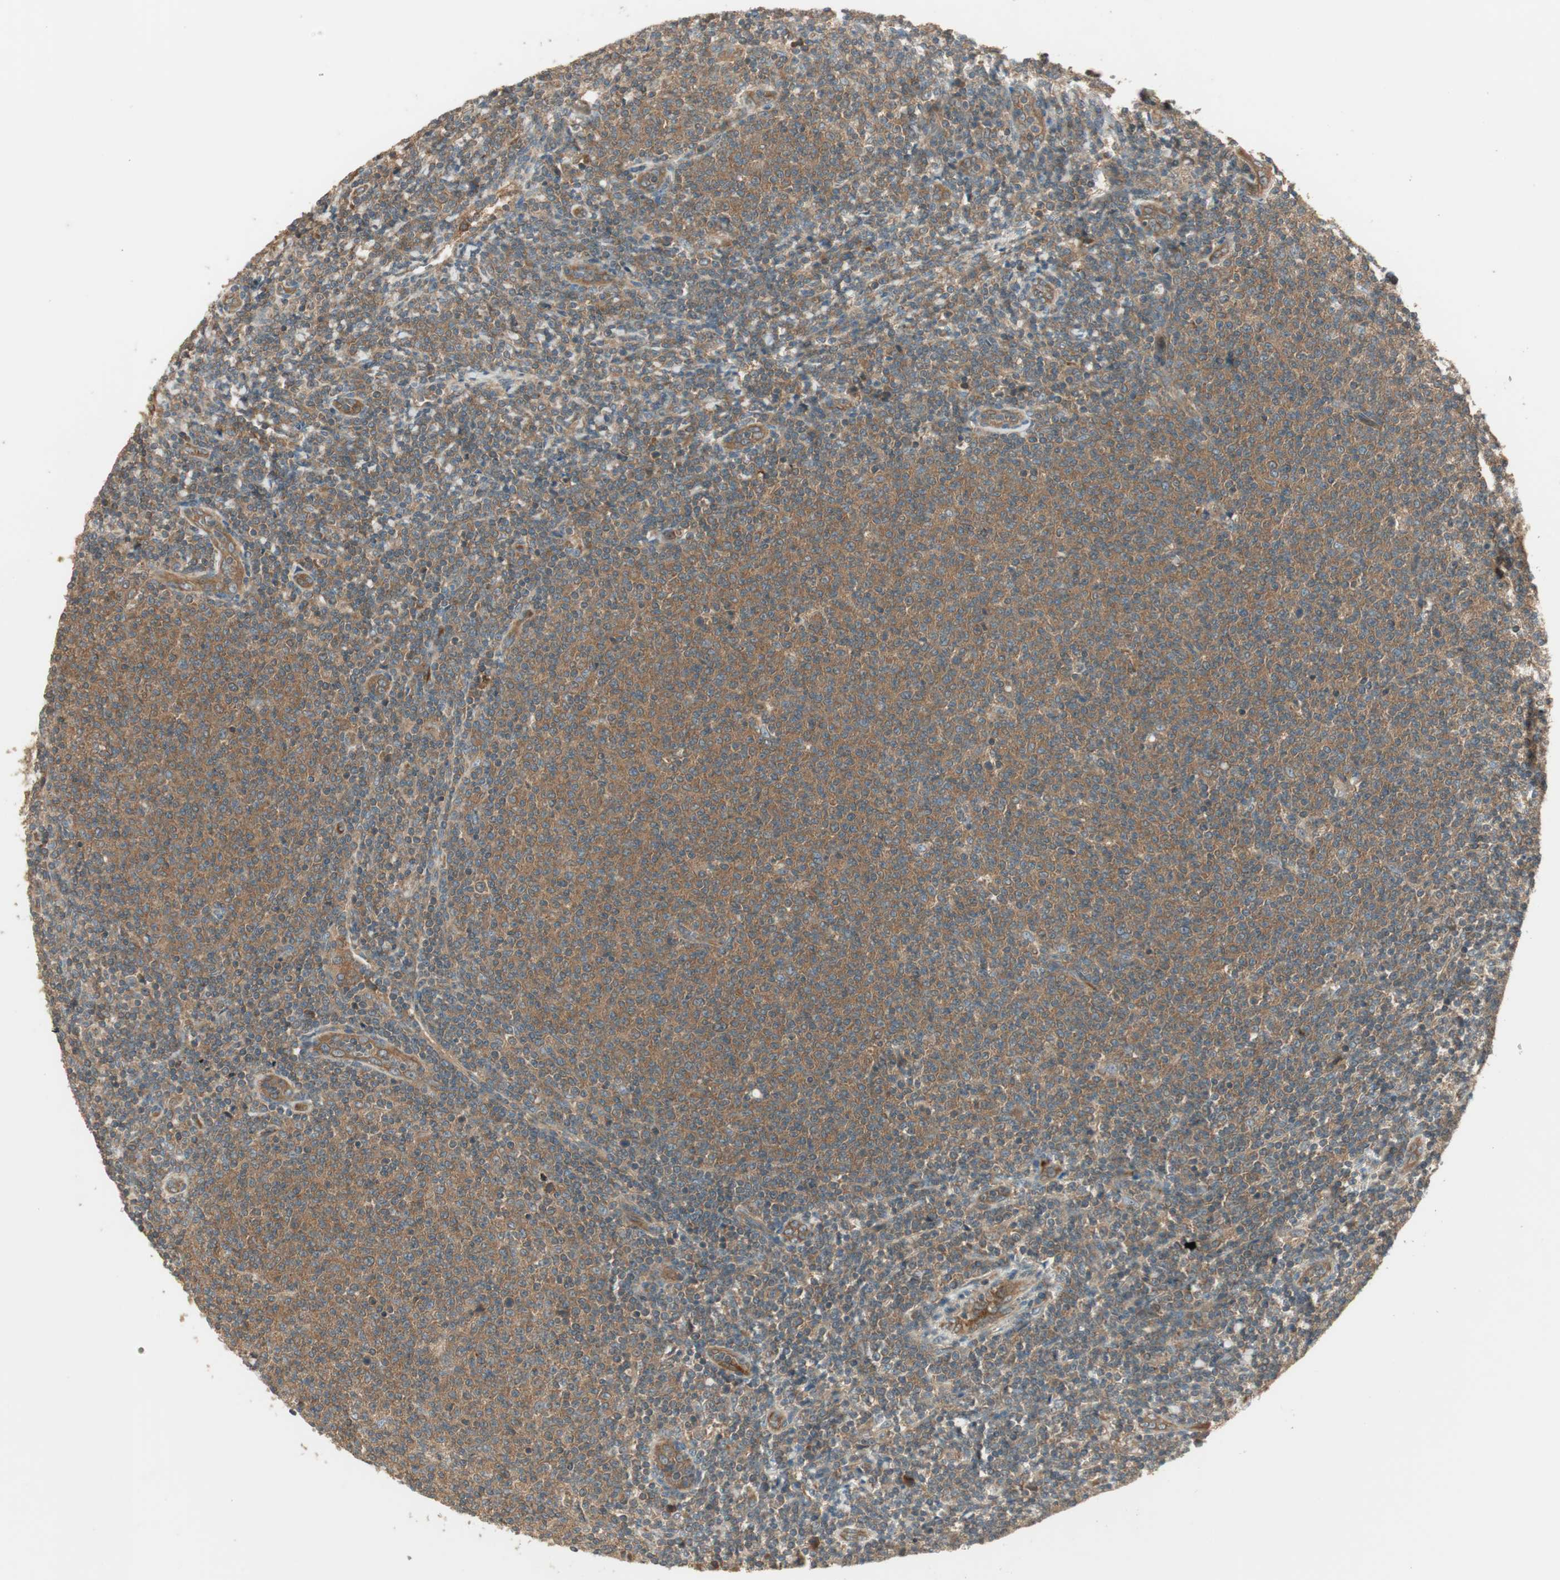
{"staining": {"intensity": "moderate", "quantity": "25%-75%", "location": "cytoplasmic/membranous"}, "tissue": "lymphoma", "cell_type": "Tumor cells", "image_type": "cancer", "snomed": [{"axis": "morphology", "description": "Malignant lymphoma, non-Hodgkin's type, Low grade"}, {"axis": "topography", "description": "Lymph node"}], "caption": "Tumor cells exhibit medium levels of moderate cytoplasmic/membranous staining in approximately 25%-75% of cells in lymphoma. The staining was performed using DAB (3,3'-diaminobenzidine), with brown indicating positive protein expression. Nuclei are stained blue with hematoxylin.", "gene": "PFDN5", "patient": {"sex": "male", "age": 66}}